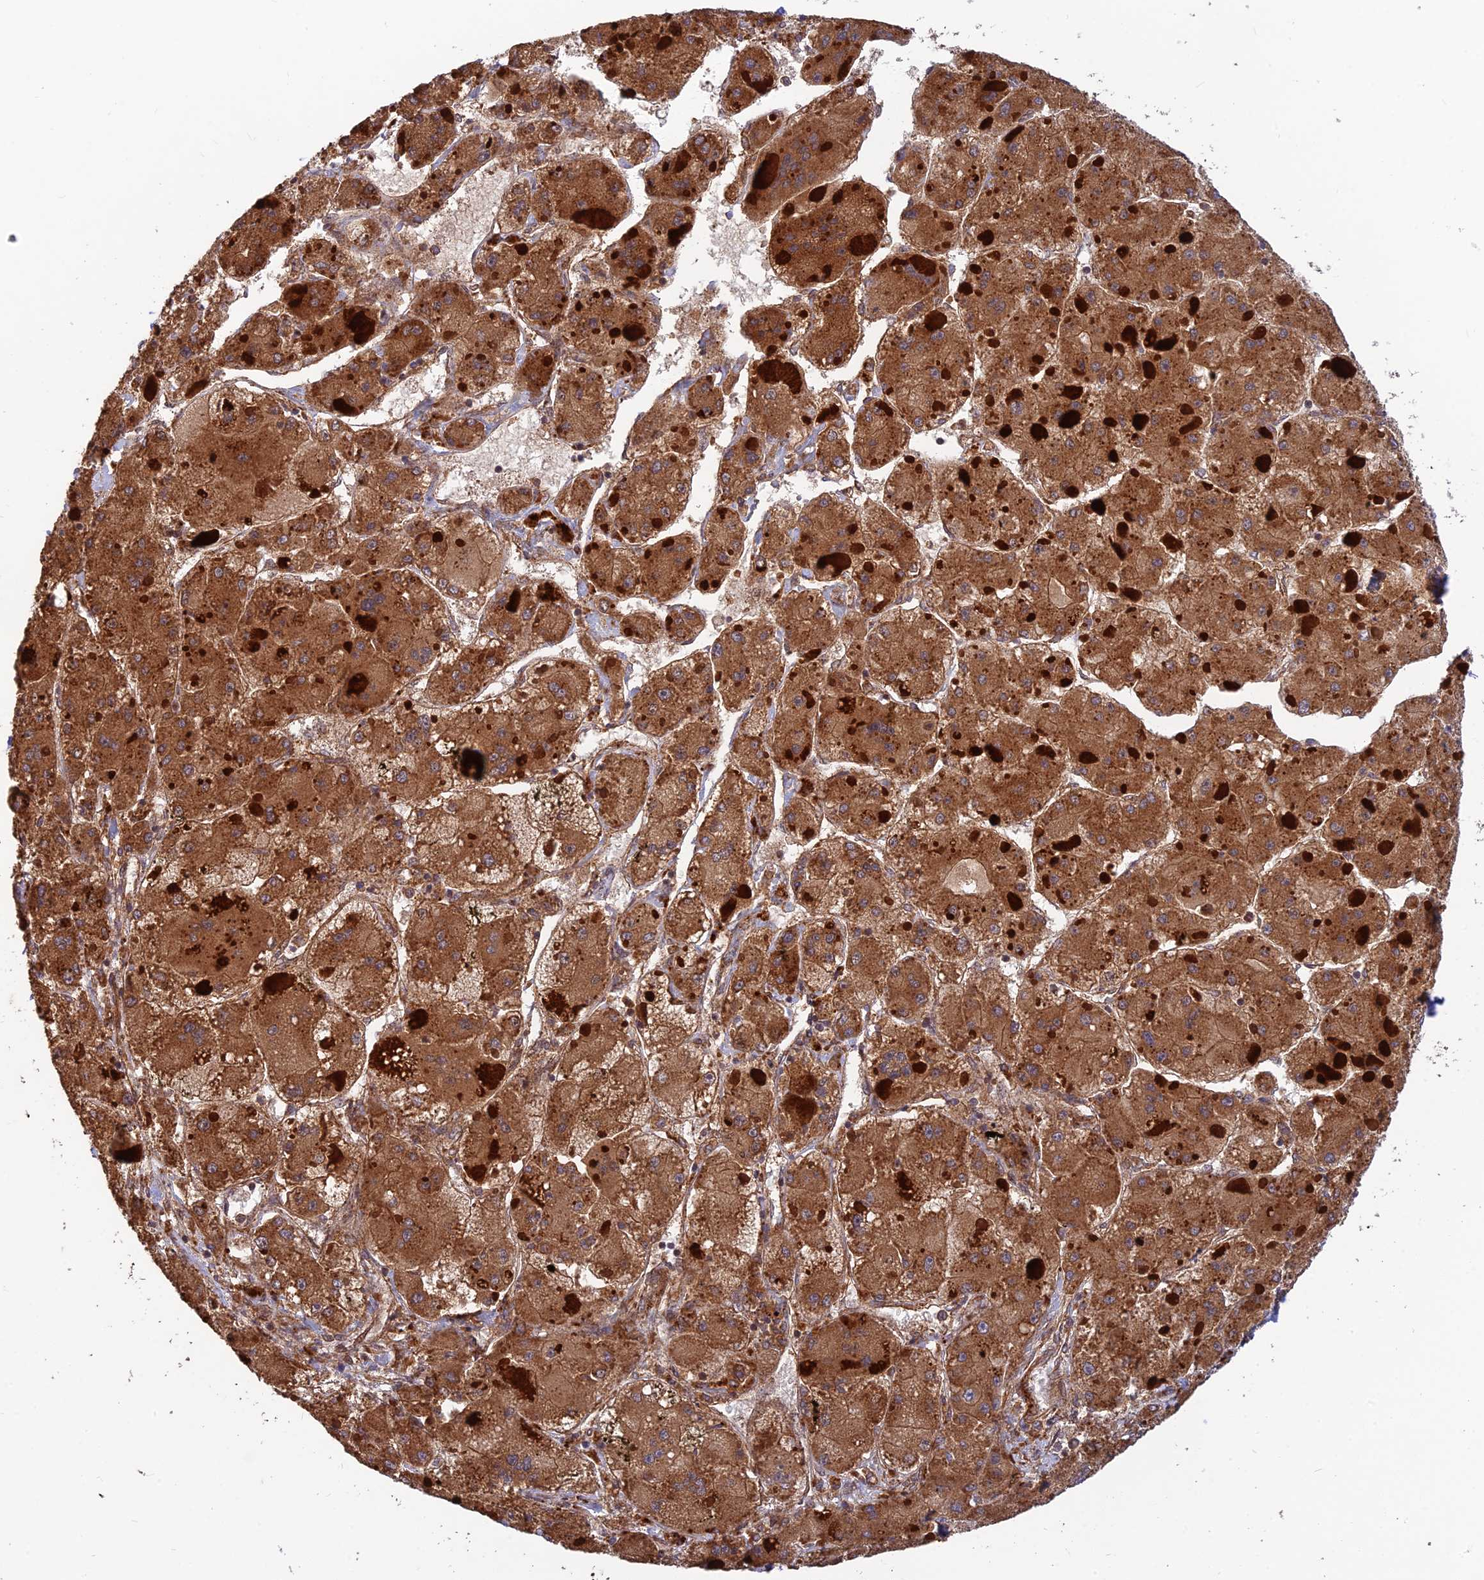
{"staining": {"intensity": "strong", "quantity": ">75%", "location": "cytoplasmic/membranous"}, "tissue": "liver cancer", "cell_type": "Tumor cells", "image_type": "cancer", "snomed": [{"axis": "morphology", "description": "Carcinoma, Hepatocellular, NOS"}, {"axis": "topography", "description": "Liver"}], "caption": "Immunohistochemical staining of liver hepatocellular carcinoma demonstrates strong cytoplasmic/membranous protein staining in approximately >75% of tumor cells.", "gene": "RELCH", "patient": {"sex": "female", "age": 73}}